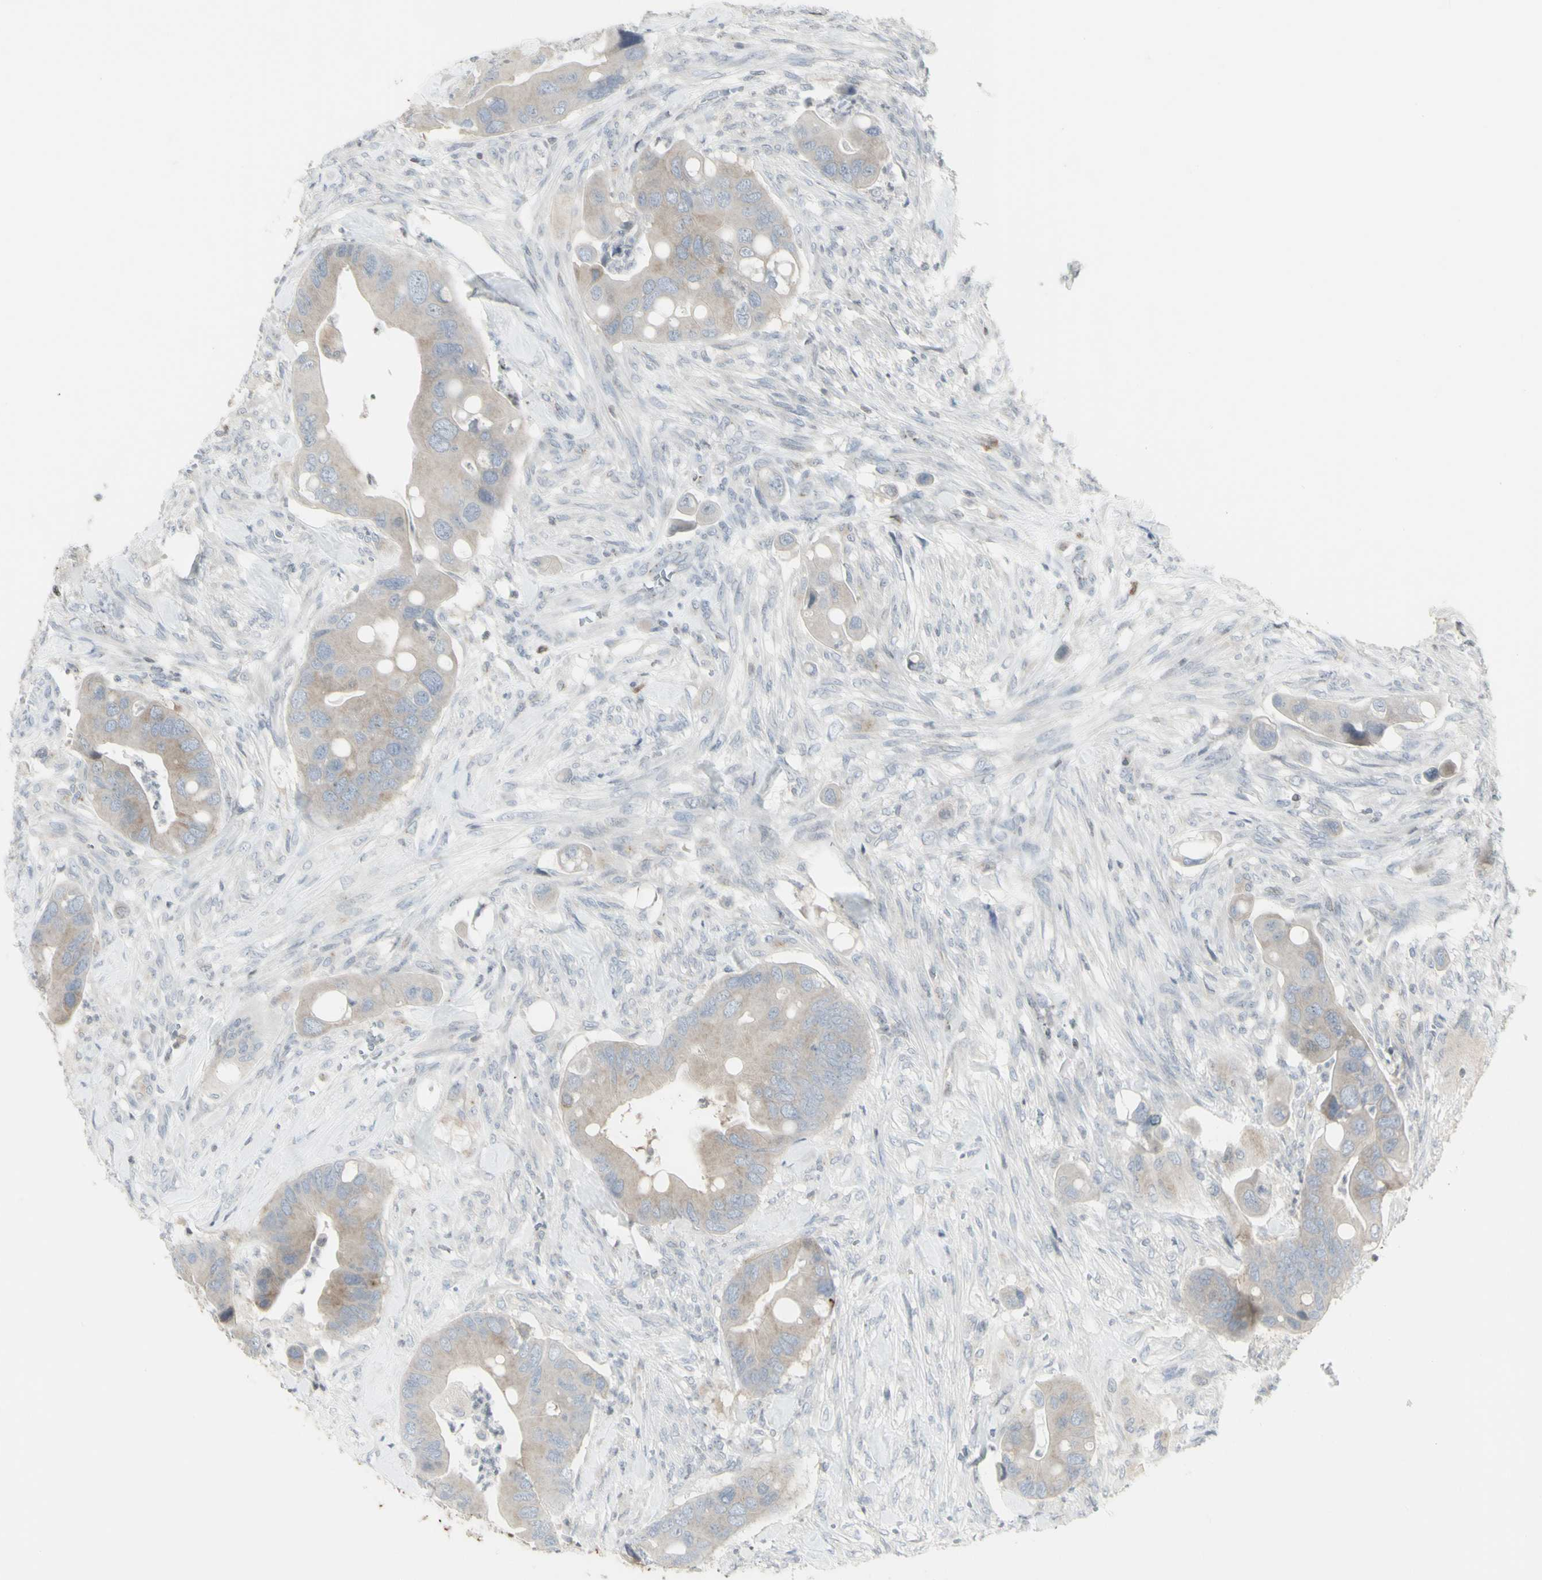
{"staining": {"intensity": "weak", "quantity": ">75%", "location": "cytoplasmic/membranous"}, "tissue": "colorectal cancer", "cell_type": "Tumor cells", "image_type": "cancer", "snomed": [{"axis": "morphology", "description": "Adenocarcinoma, NOS"}, {"axis": "topography", "description": "Rectum"}], "caption": "The photomicrograph demonstrates staining of colorectal cancer (adenocarcinoma), revealing weak cytoplasmic/membranous protein positivity (brown color) within tumor cells.", "gene": "MUC5AC", "patient": {"sex": "female", "age": 57}}